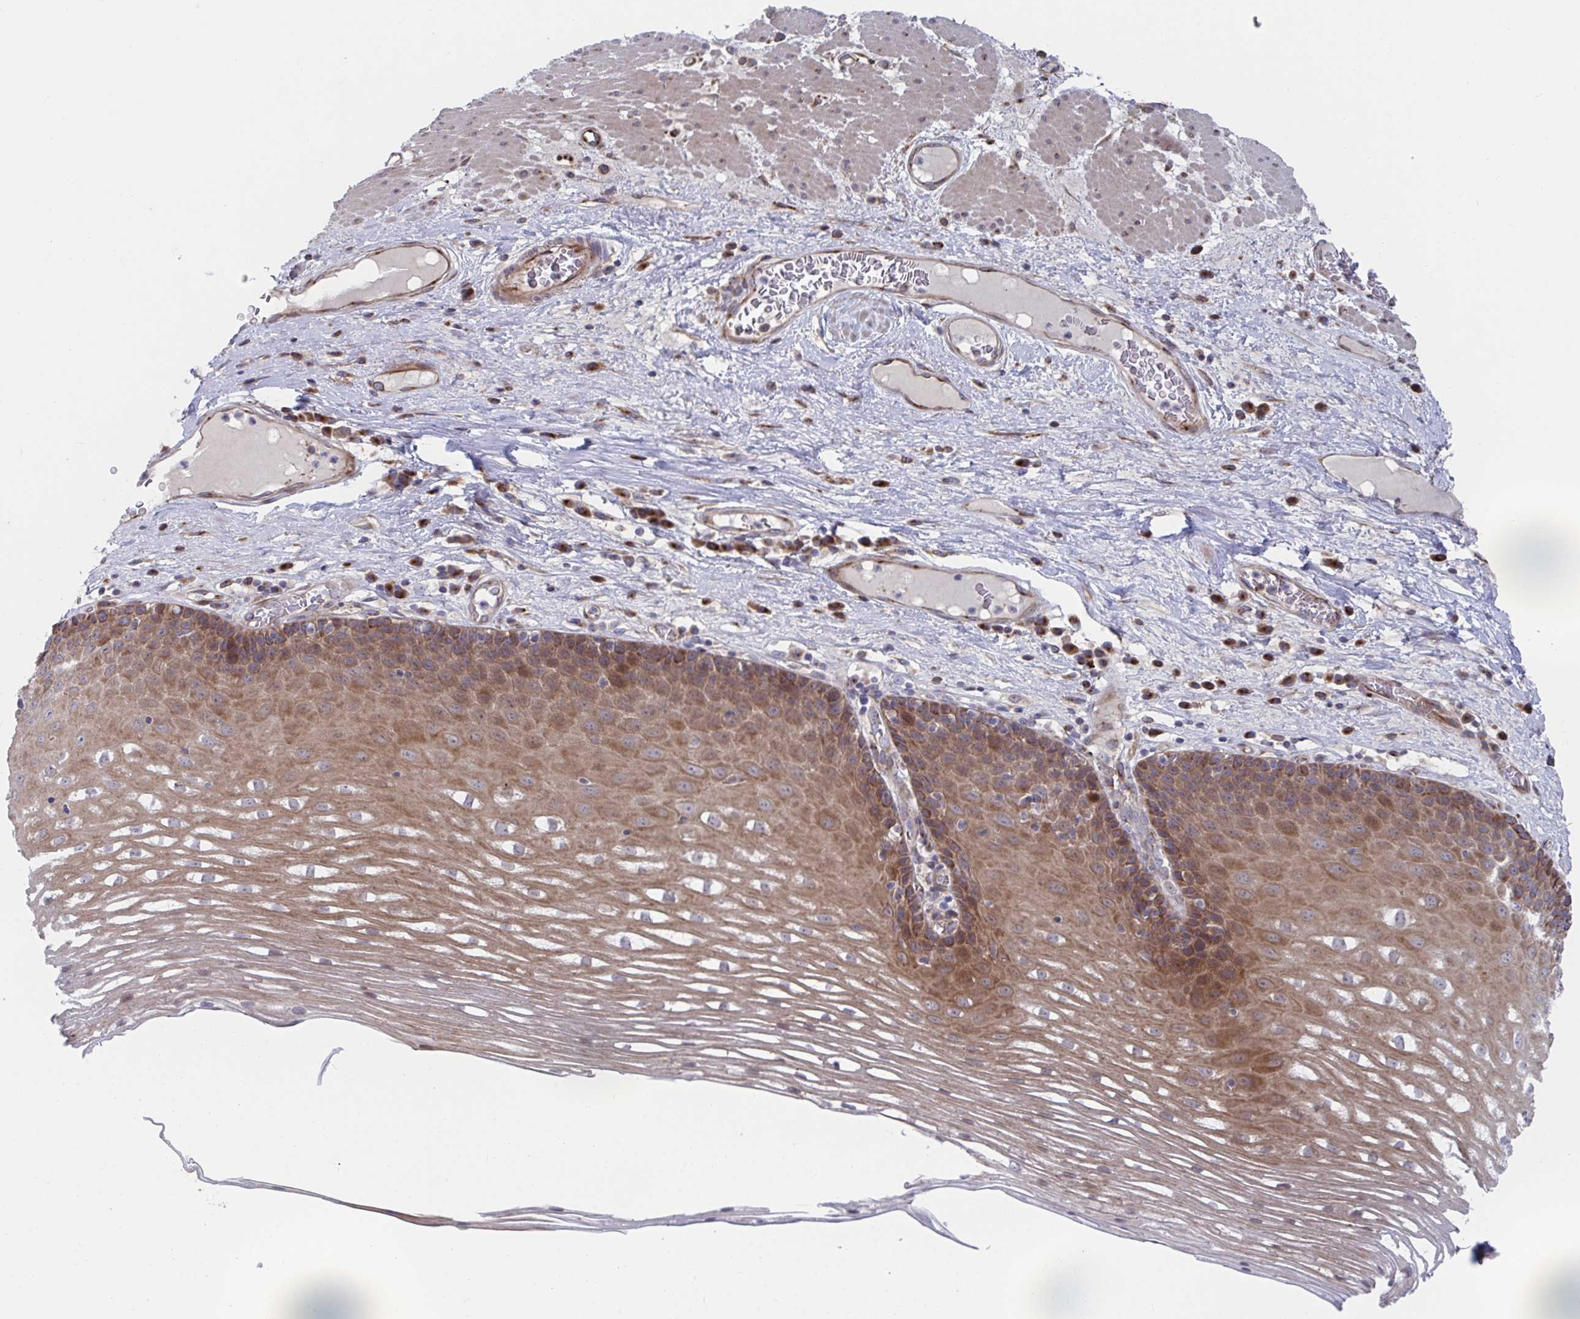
{"staining": {"intensity": "moderate", "quantity": ">75%", "location": "cytoplasmic/membranous"}, "tissue": "esophagus", "cell_type": "Squamous epithelial cells", "image_type": "normal", "snomed": [{"axis": "morphology", "description": "Normal tissue, NOS"}, {"axis": "topography", "description": "Esophagus"}], "caption": "Squamous epithelial cells exhibit moderate cytoplasmic/membranous positivity in about >75% of cells in unremarkable esophagus.", "gene": "FJX1", "patient": {"sex": "male", "age": 62}}